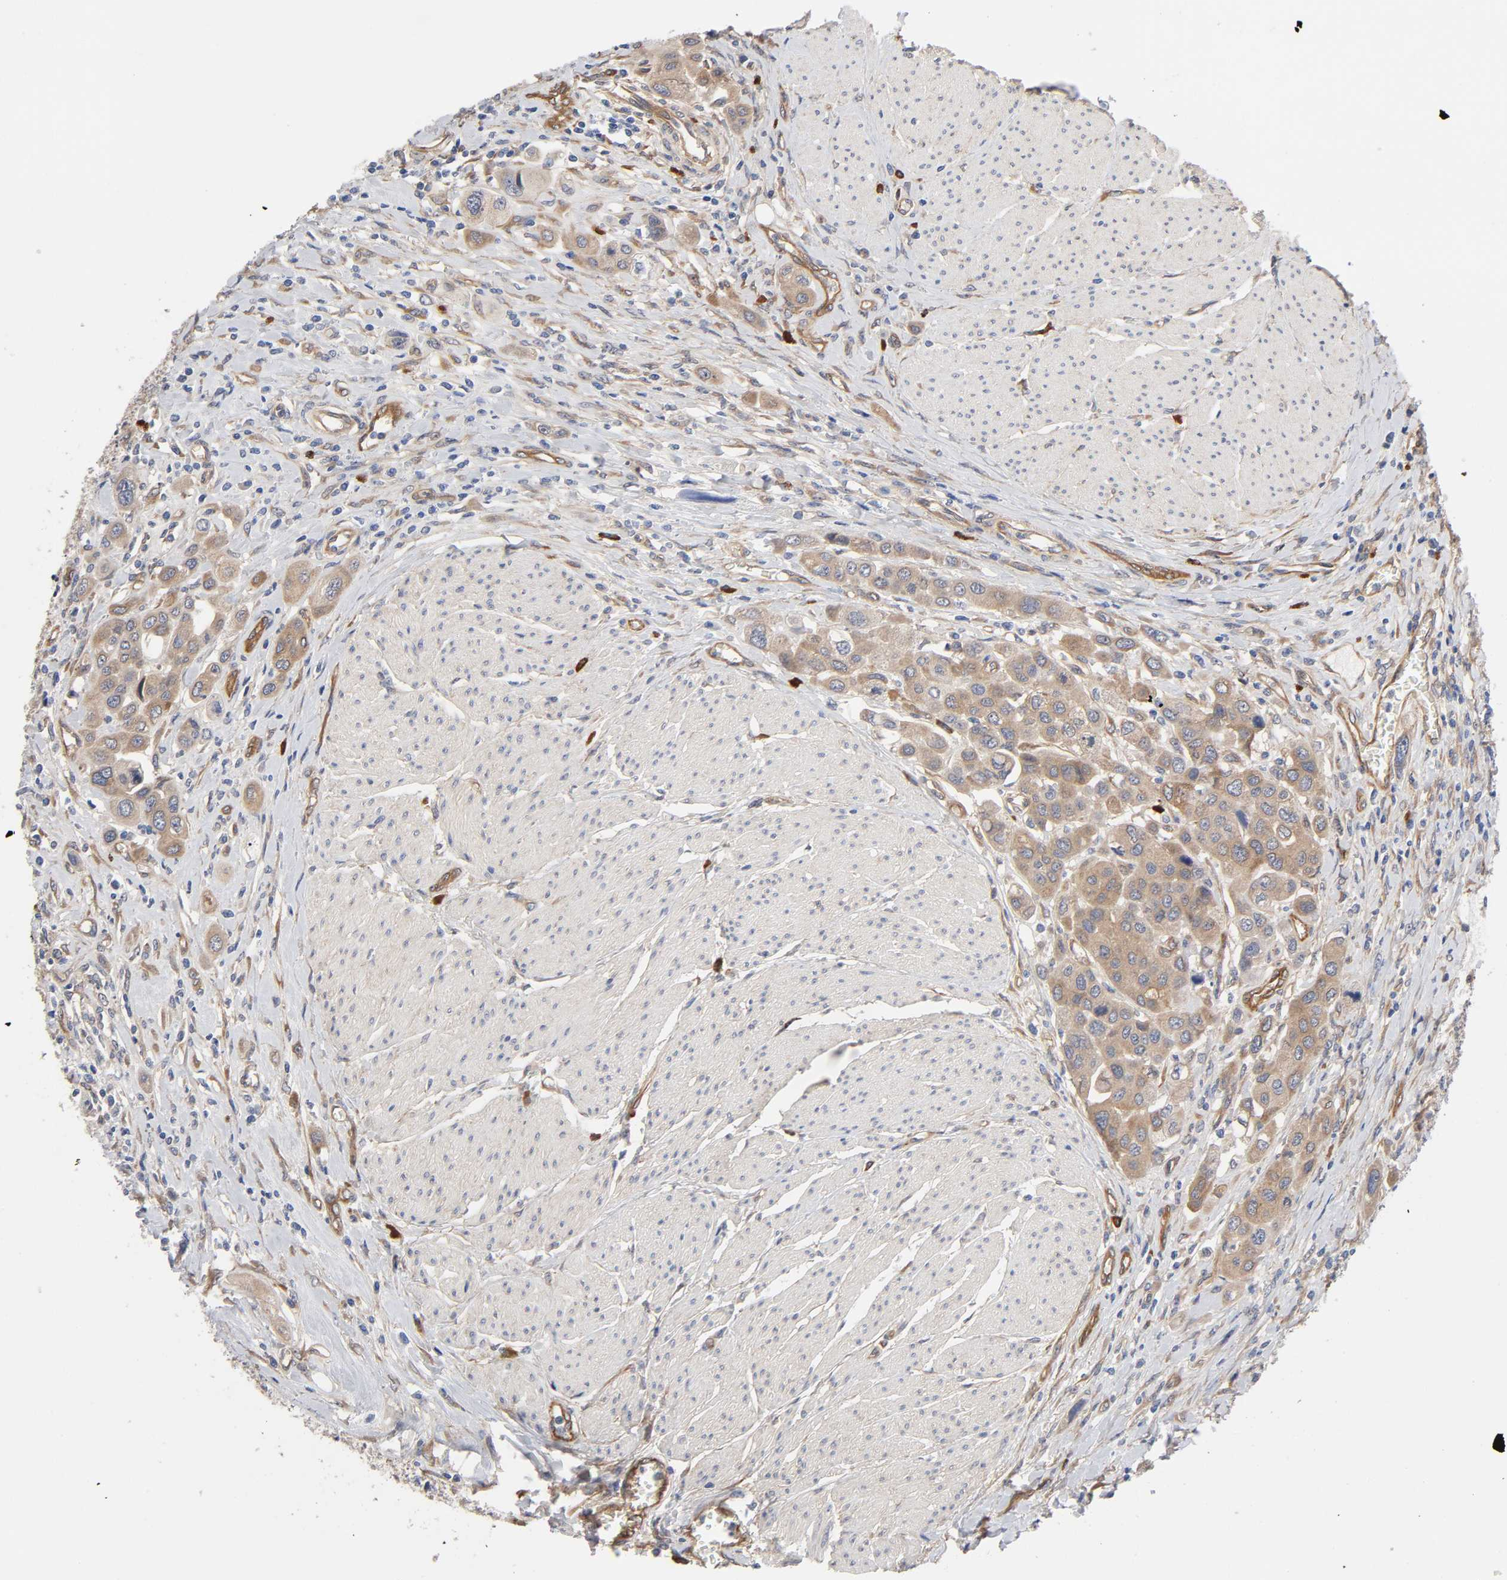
{"staining": {"intensity": "moderate", "quantity": ">75%", "location": "cytoplasmic/membranous"}, "tissue": "urothelial cancer", "cell_type": "Tumor cells", "image_type": "cancer", "snomed": [{"axis": "morphology", "description": "Urothelial carcinoma, High grade"}, {"axis": "topography", "description": "Urinary bladder"}], "caption": "Tumor cells exhibit medium levels of moderate cytoplasmic/membranous staining in about >75% of cells in urothelial carcinoma (high-grade).", "gene": "RAB13", "patient": {"sex": "male", "age": 50}}